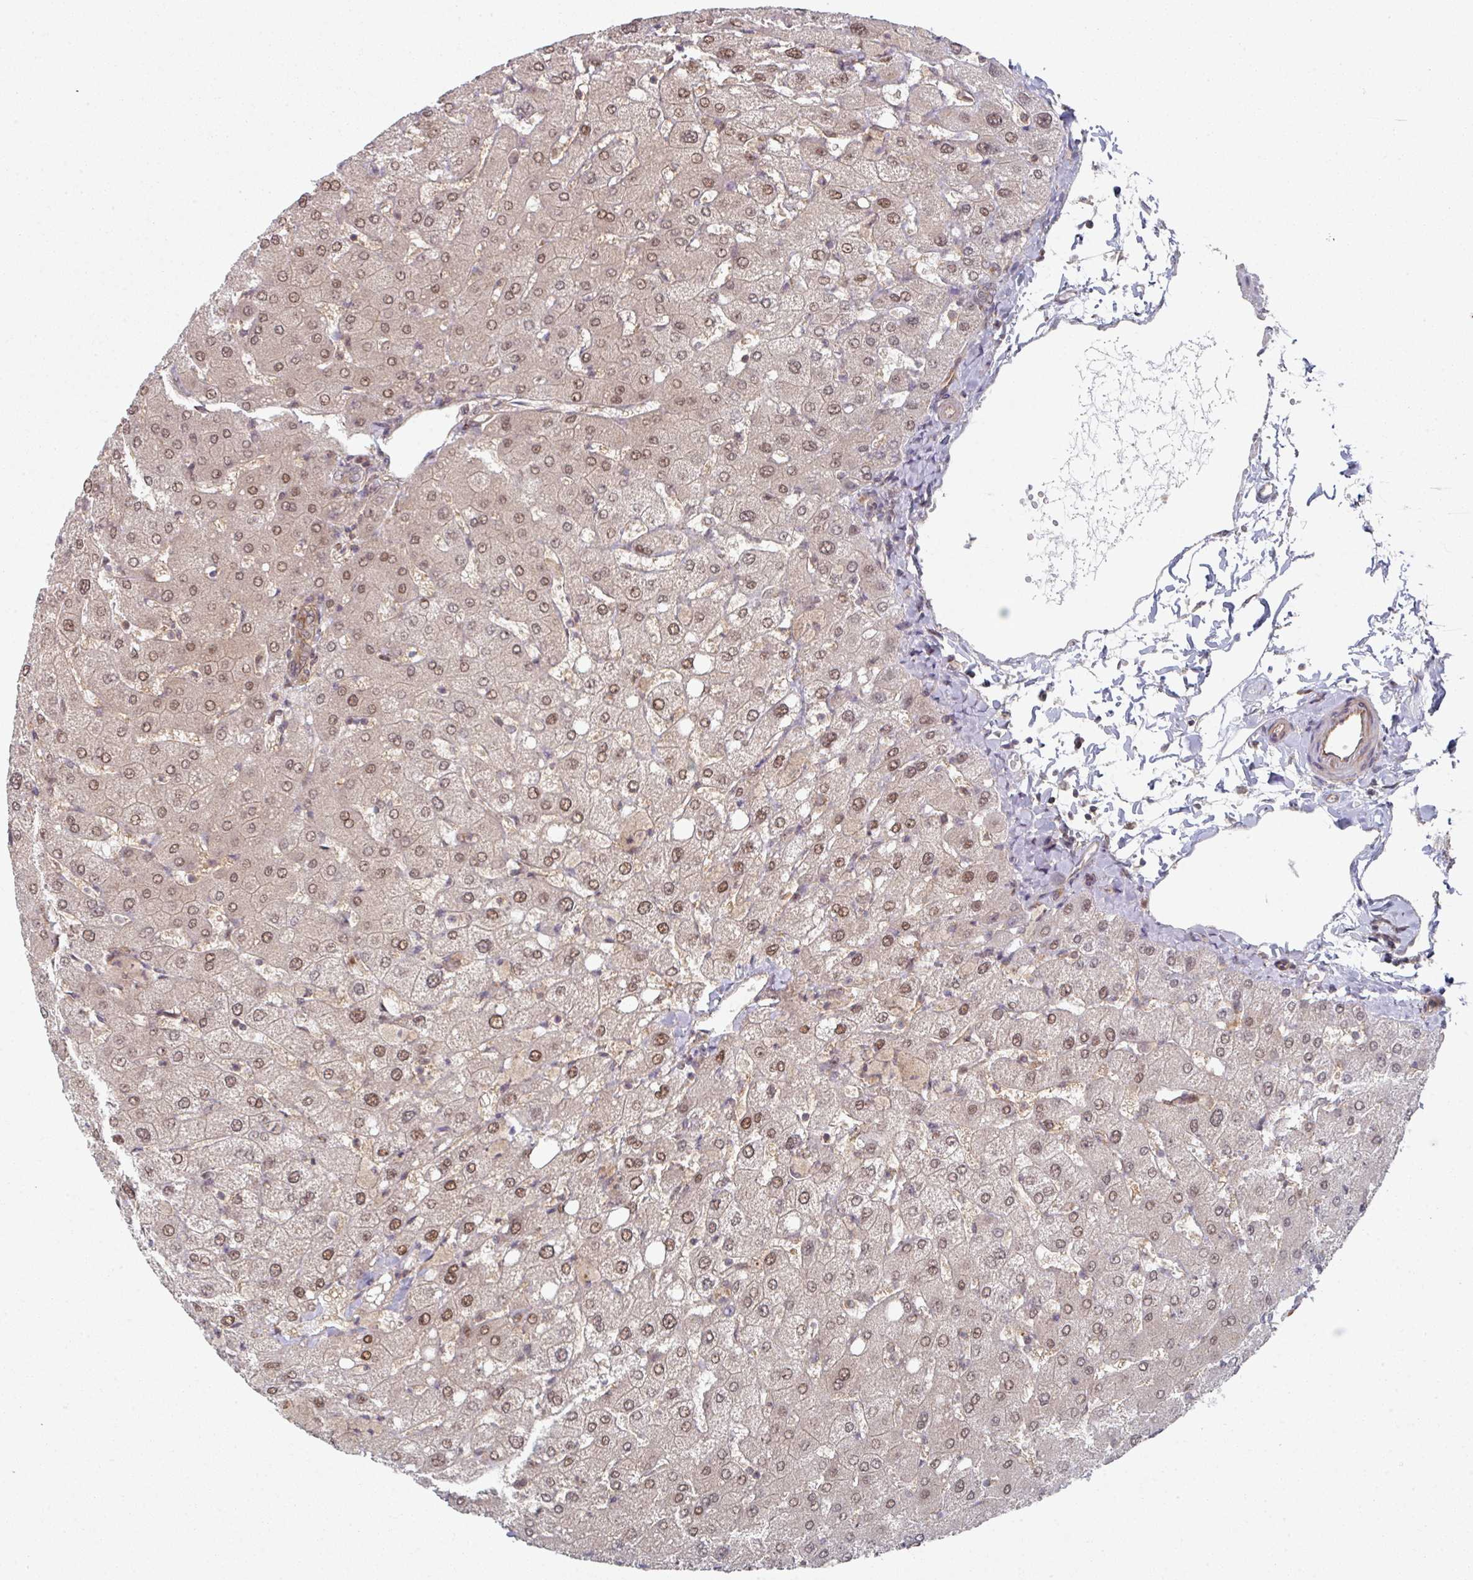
{"staining": {"intensity": "weak", "quantity": "25%-75%", "location": "cytoplasmic/membranous,nuclear"}, "tissue": "liver", "cell_type": "Cholangiocytes", "image_type": "normal", "snomed": [{"axis": "morphology", "description": "Normal tissue, NOS"}, {"axis": "topography", "description": "Liver"}], "caption": "Immunohistochemistry staining of benign liver, which shows low levels of weak cytoplasmic/membranous,nuclear positivity in approximately 25%-75% of cholangiocytes indicating weak cytoplasmic/membranous,nuclear protein positivity. The staining was performed using DAB (brown) for protein detection and nuclei were counterstained in hematoxylin (blue).", "gene": "PSME3IP1", "patient": {"sex": "female", "age": 54}}